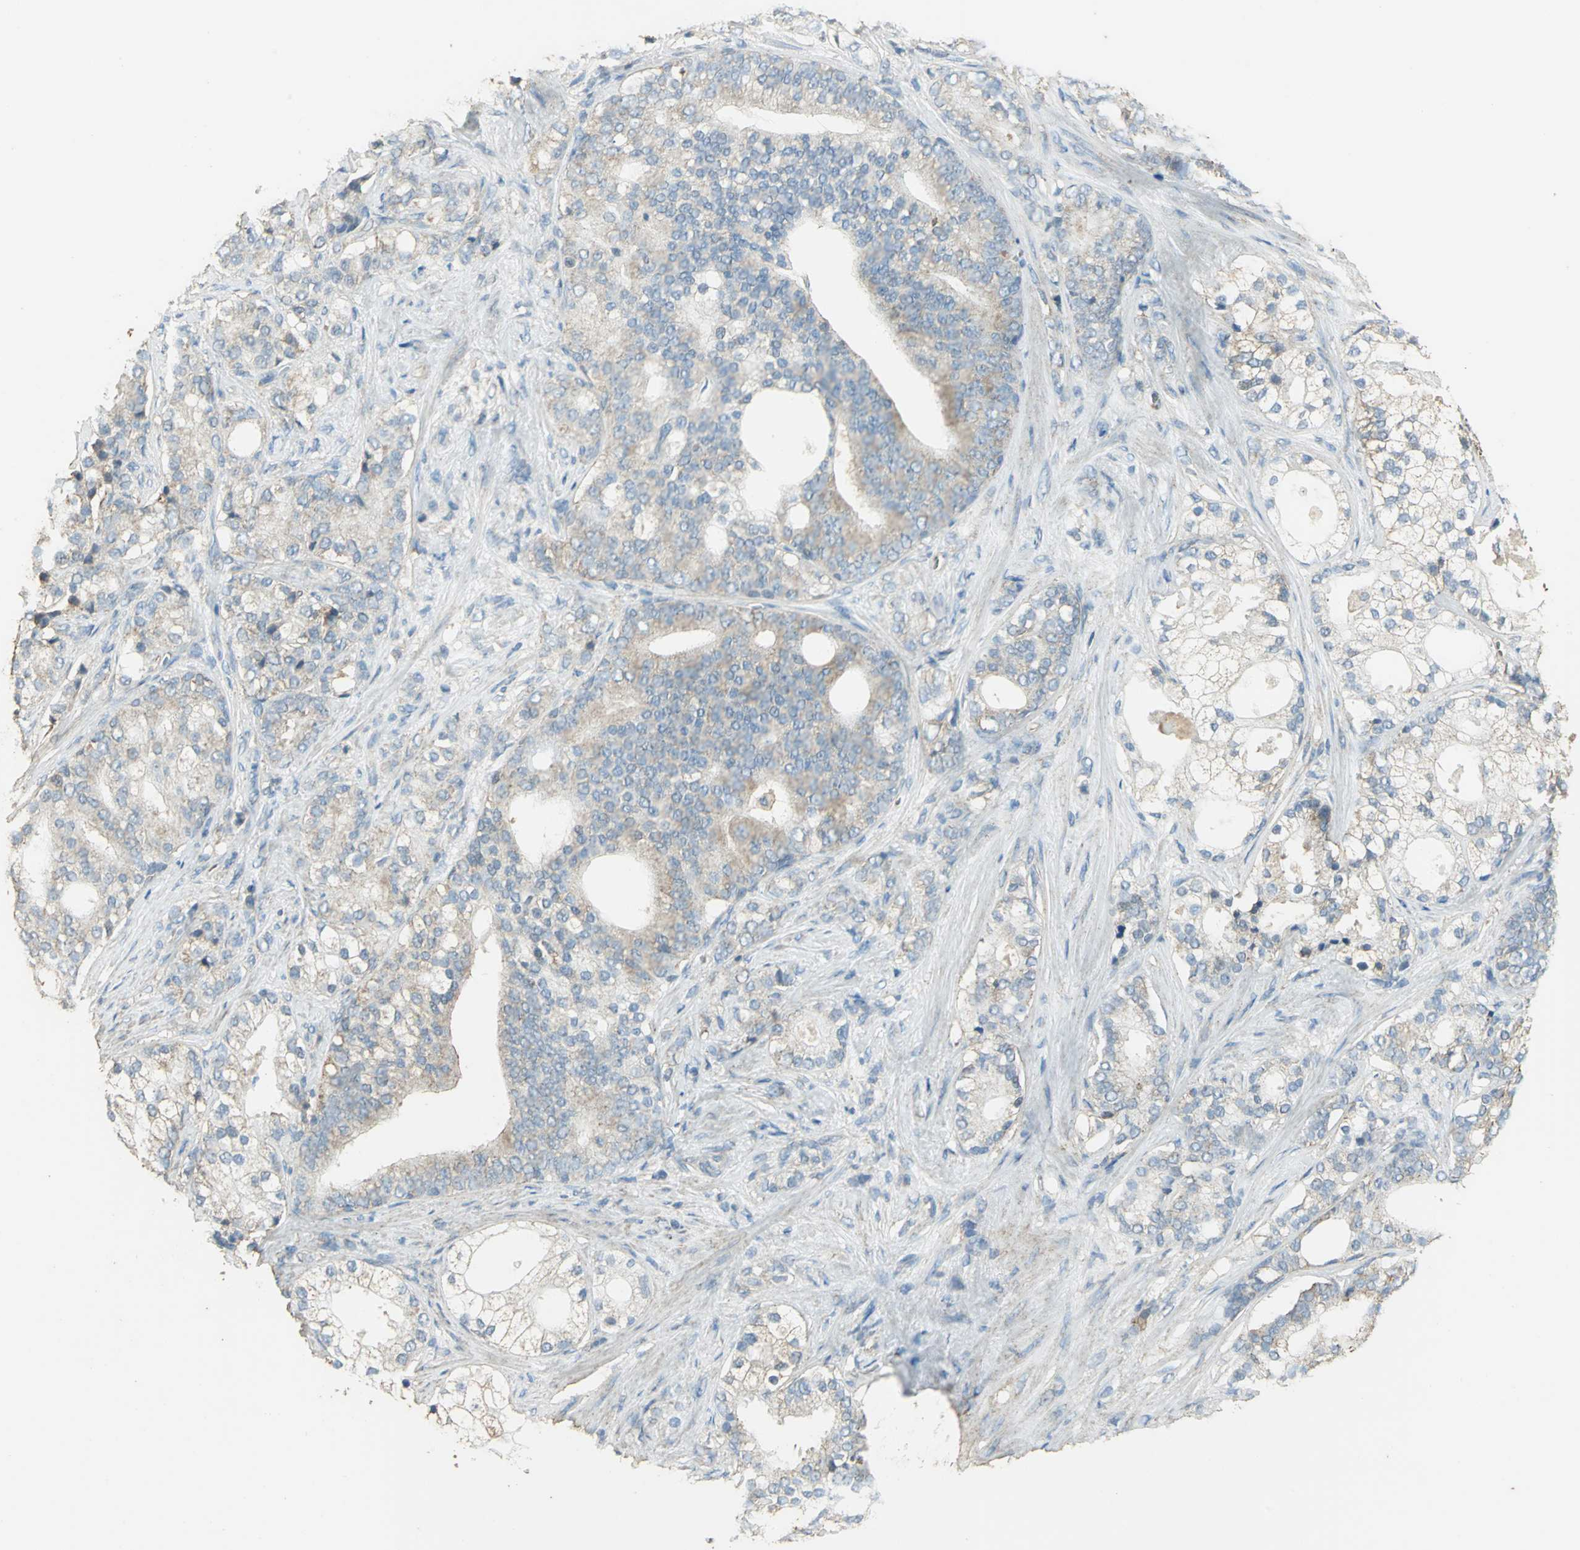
{"staining": {"intensity": "weak", "quantity": "25%-75%", "location": "cytoplasmic/membranous"}, "tissue": "prostate cancer", "cell_type": "Tumor cells", "image_type": "cancer", "snomed": [{"axis": "morphology", "description": "Adenocarcinoma, Low grade"}, {"axis": "topography", "description": "Prostate"}], "caption": "This is a micrograph of immunohistochemistry (IHC) staining of prostate low-grade adenocarcinoma, which shows weak positivity in the cytoplasmic/membranous of tumor cells.", "gene": "TRAPPC2", "patient": {"sex": "male", "age": 58}}